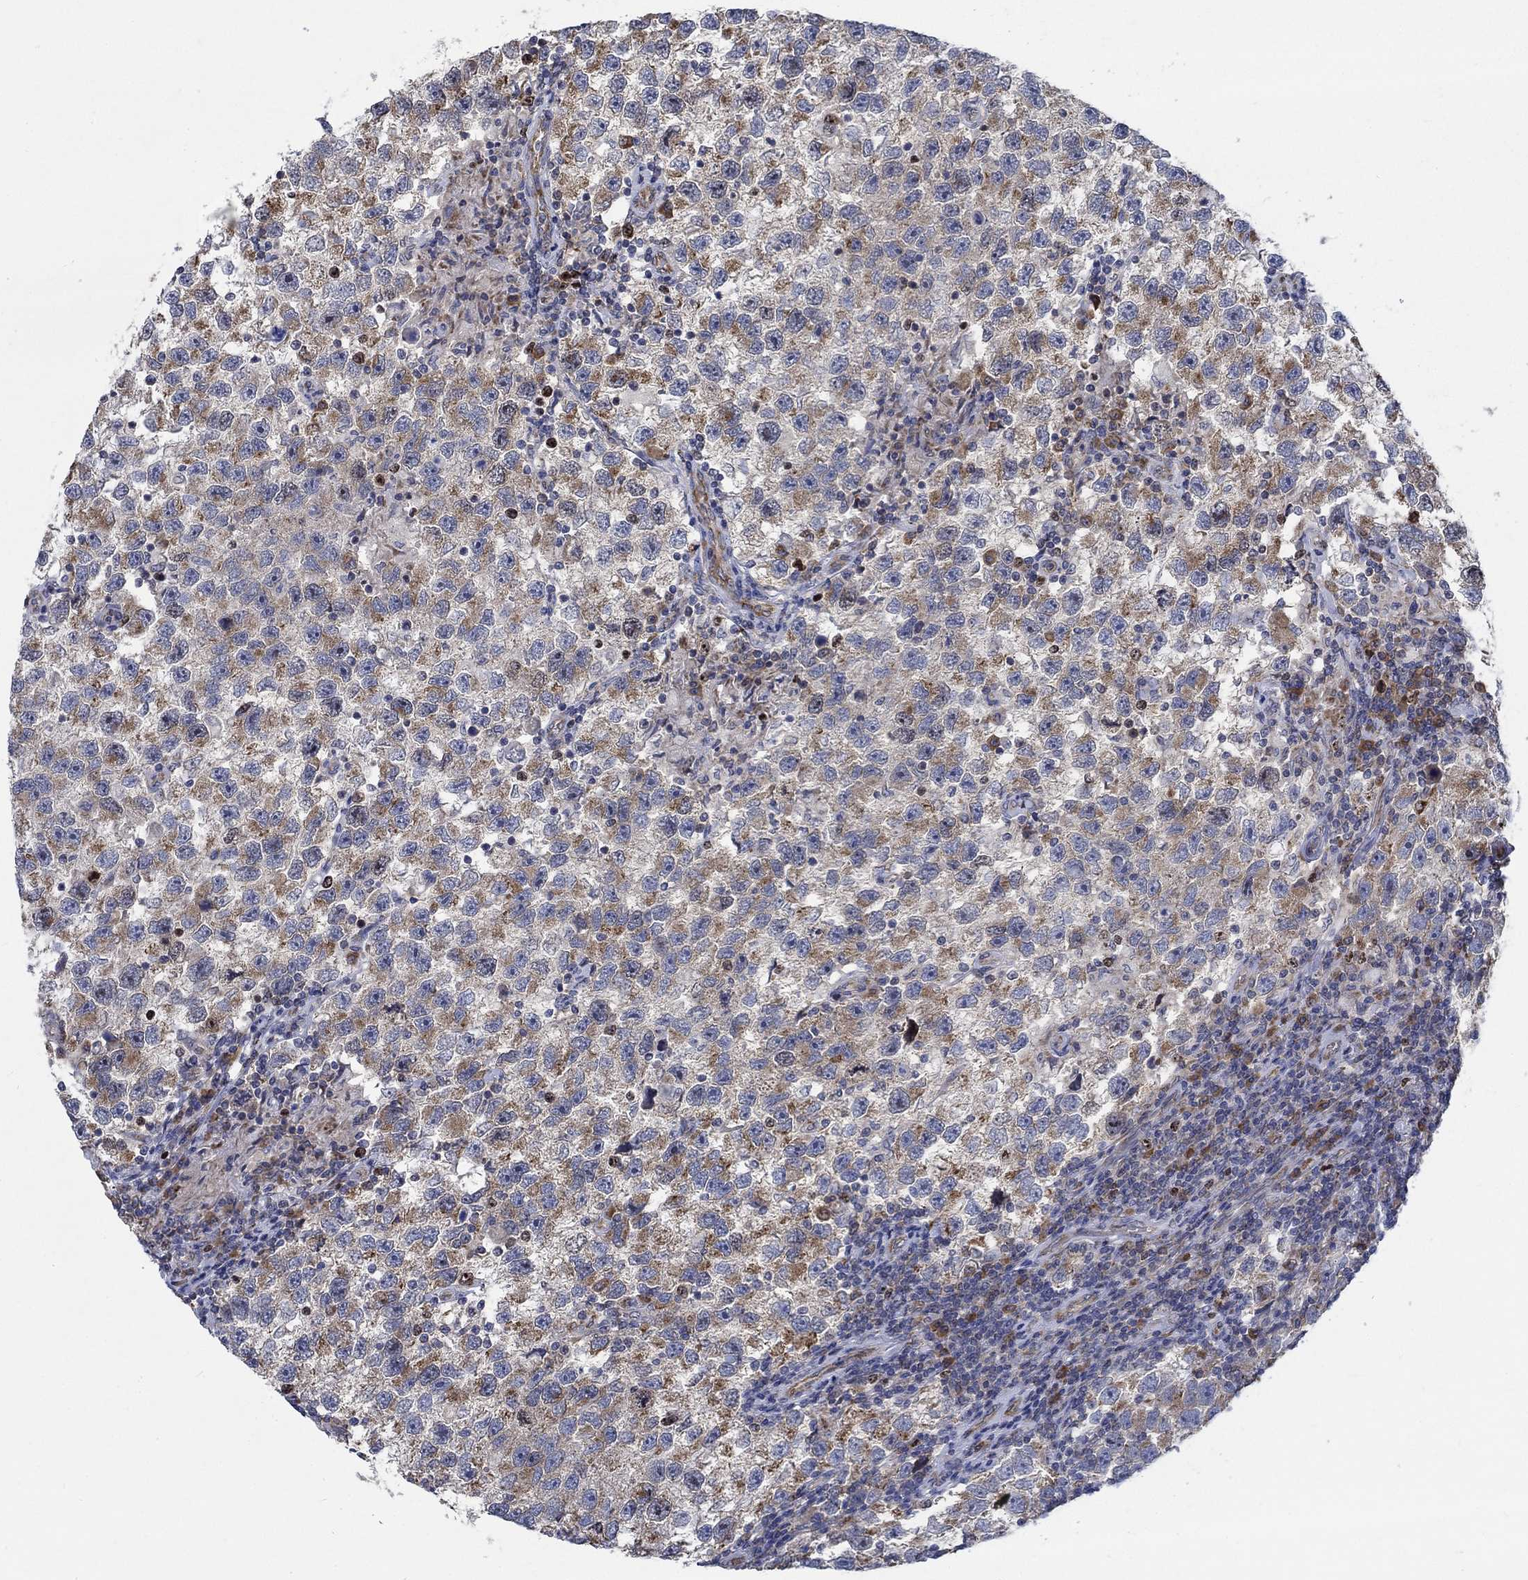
{"staining": {"intensity": "moderate", "quantity": "25%-75%", "location": "cytoplasmic/membranous"}, "tissue": "testis cancer", "cell_type": "Tumor cells", "image_type": "cancer", "snomed": [{"axis": "morphology", "description": "Seminoma, NOS"}, {"axis": "topography", "description": "Testis"}], "caption": "Immunohistochemistry (IHC) of testis cancer displays medium levels of moderate cytoplasmic/membranous staining in about 25%-75% of tumor cells.", "gene": "MMP24", "patient": {"sex": "male", "age": 26}}